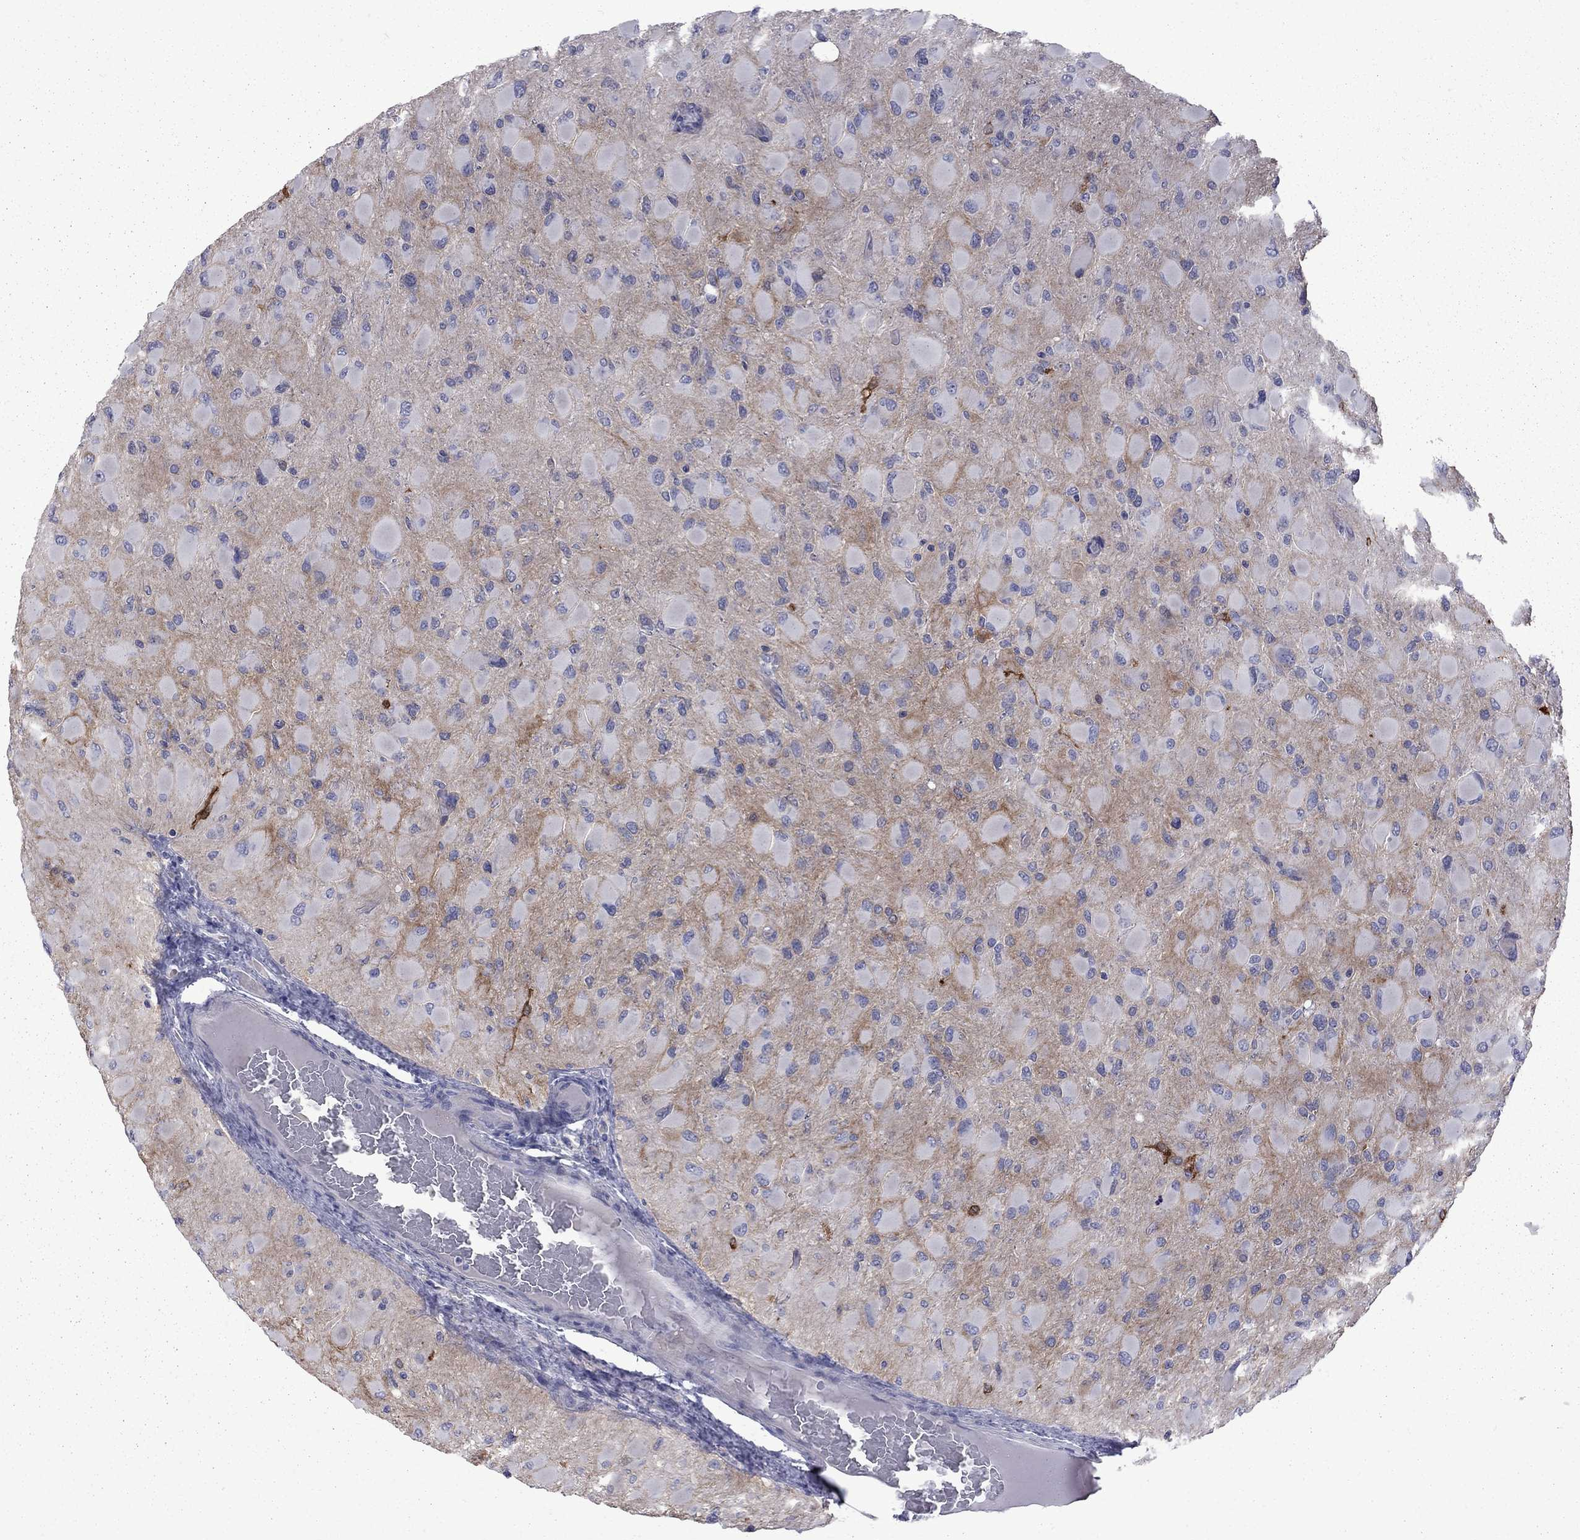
{"staining": {"intensity": "negative", "quantity": "none", "location": "none"}, "tissue": "glioma", "cell_type": "Tumor cells", "image_type": "cancer", "snomed": [{"axis": "morphology", "description": "Glioma, malignant, High grade"}, {"axis": "topography", "description": "Cerebral cortex"}], "caption": "High power microscopy micrograph of an immunohistochemistry (IHC) image of glioma, revealing no significant staining in tumor cells.", "gene": "NRARP", "patient": {"sex": "female", "age": 36}}